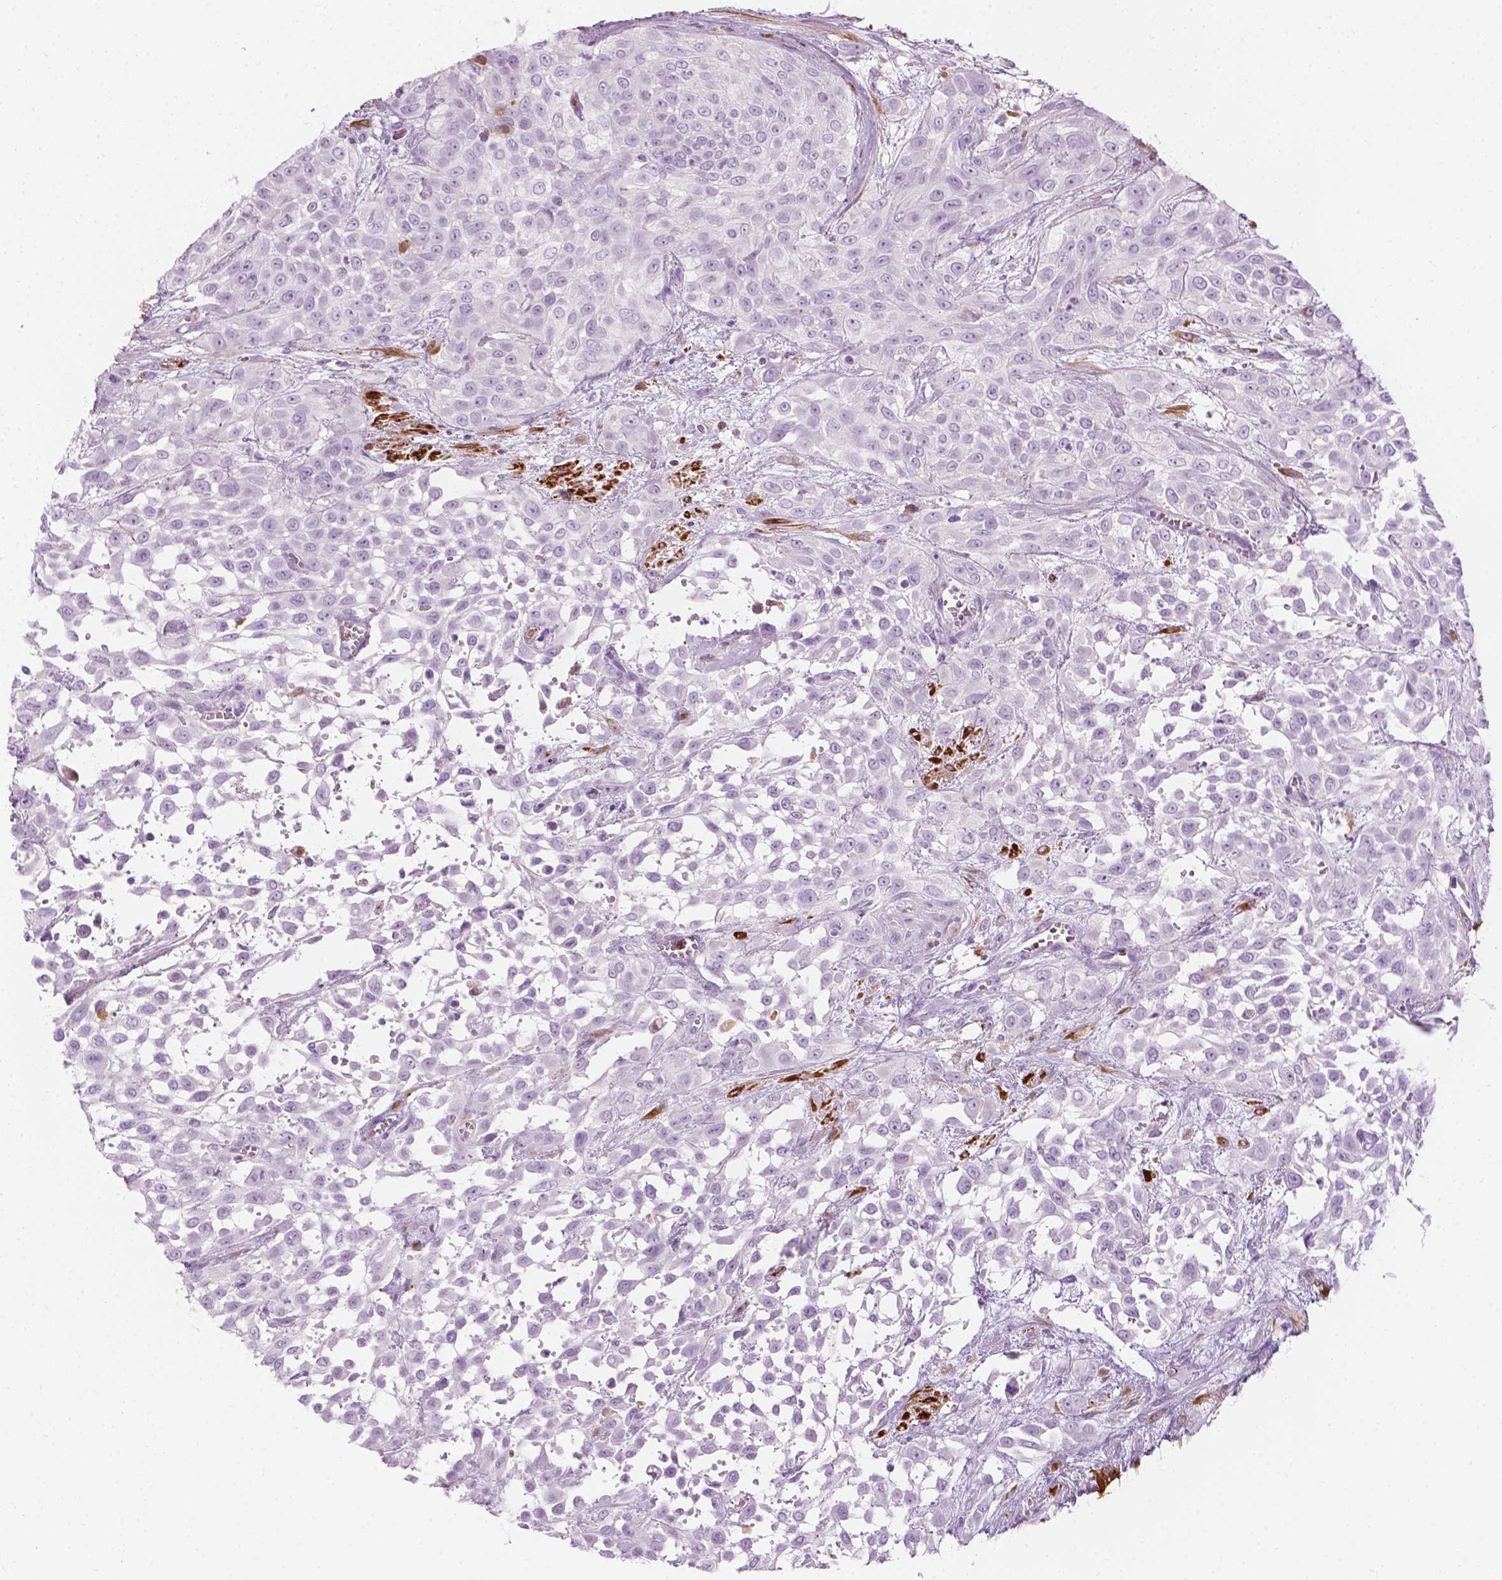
{"staining": {"intensity": "negative", "quantity": "none", "location": "none"}, "tissue": "urothelial cancer", "cell_type": "Tumor cells", "image_type": "cancer", "snomed": [{"axis": "morphology", "description": "Urothelial carcinoma, High grade"}, {"axis": "topography", "description": "Urinary bladder"}], "caption": "Photomicrograph shows no protein positivity in tumor cells of urothelial cancer tissue. (DAB (3,3'-diaminobenzidine) IHC with hematoxylin counter stain).", "gene": "CES1", "patient": {"sex": "male", "age": 57}}